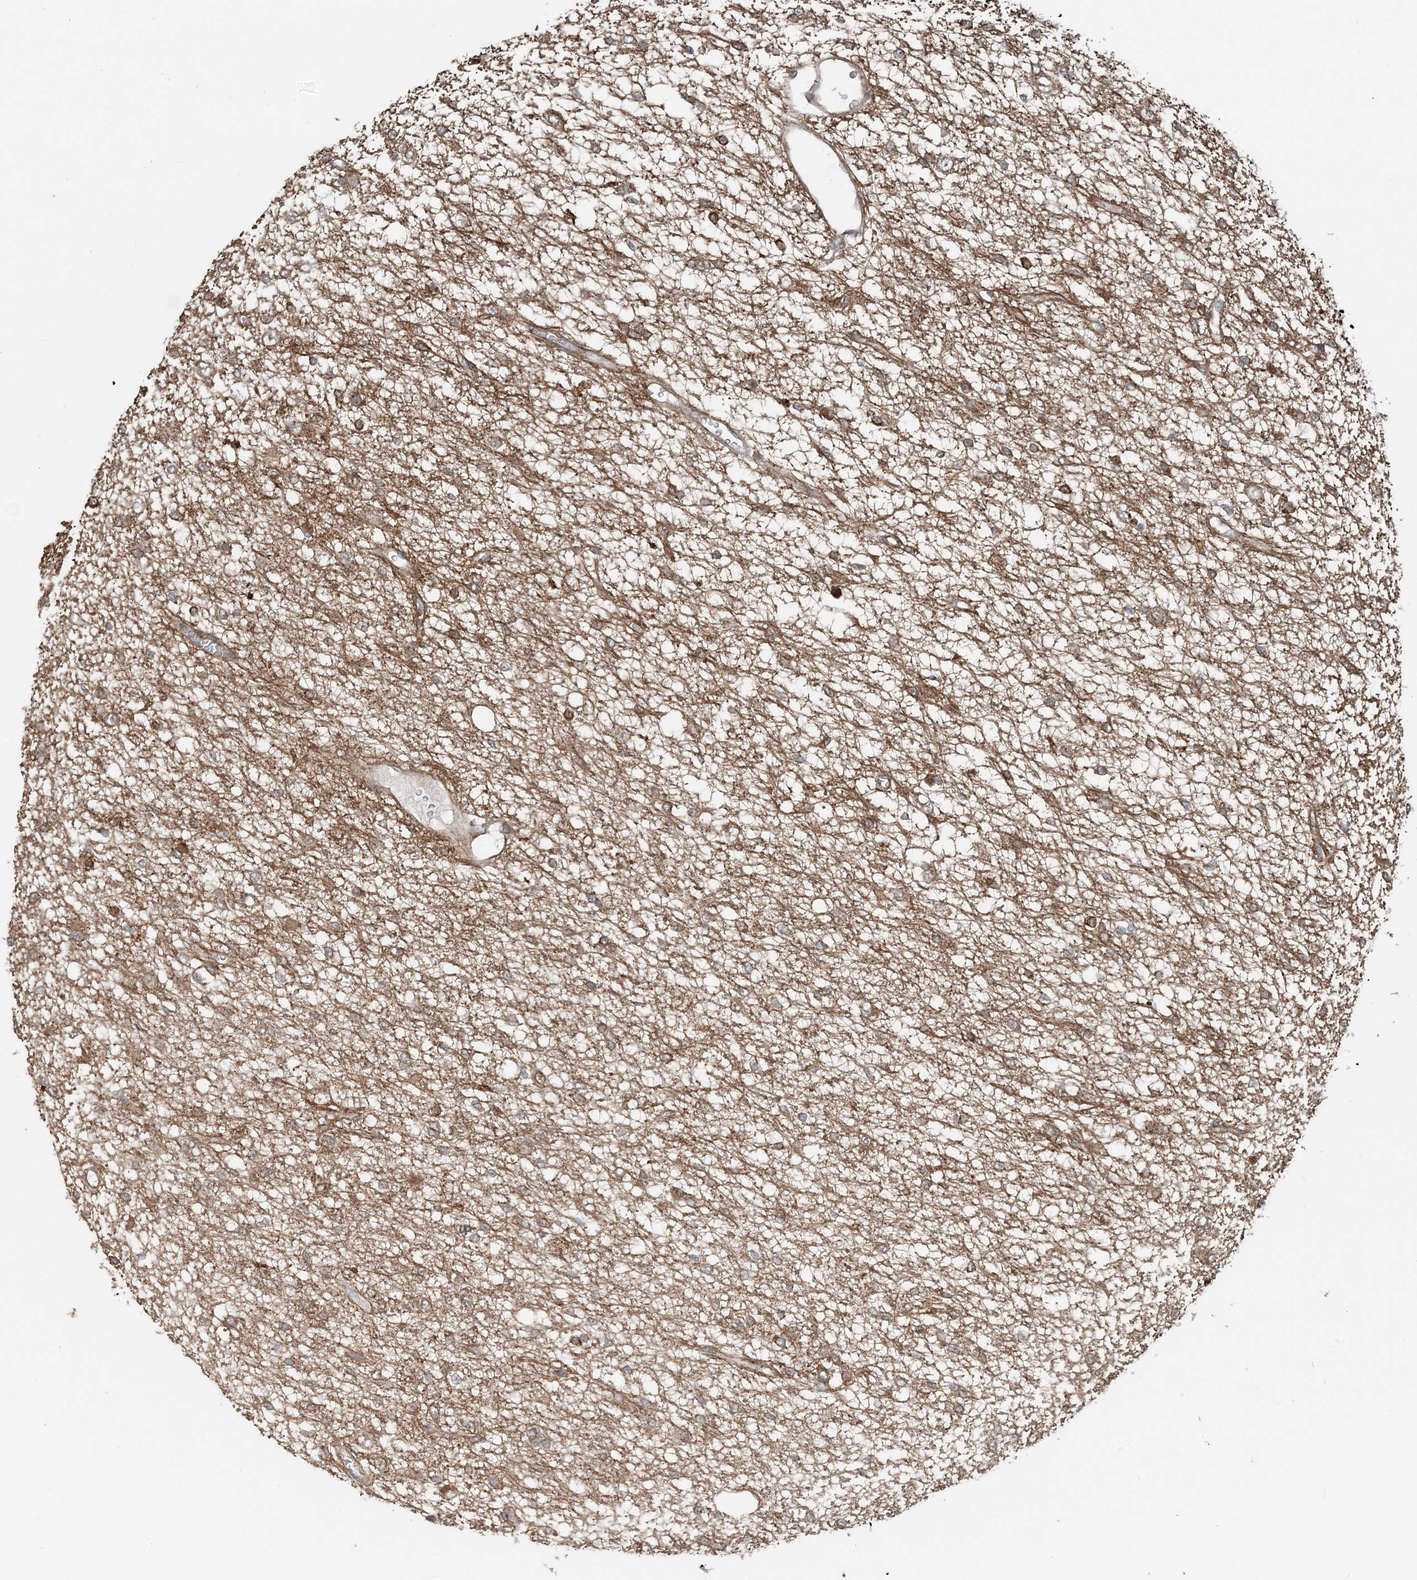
{"staining": {"intensity": "weak", "quantity": "<25%", "location": "cytoplasmic/membranous"}, "tissue": "glioma", "cell_type": "Tumor cells", "image_type": "cancer", "snomed": [{"axis": "morphology", "description": "Glioma, malignant, Low grade"}, {"axis": "topography", "description": "Brain"}], "caption": "High magnification brightfield microscopy of glioma stained with DAB (brown) and counterstained with hematoxylin (blue): tumor cells show no significant positivity.", "gene": "EDEM2", "patient": {"sex": "male", "age": 38}}